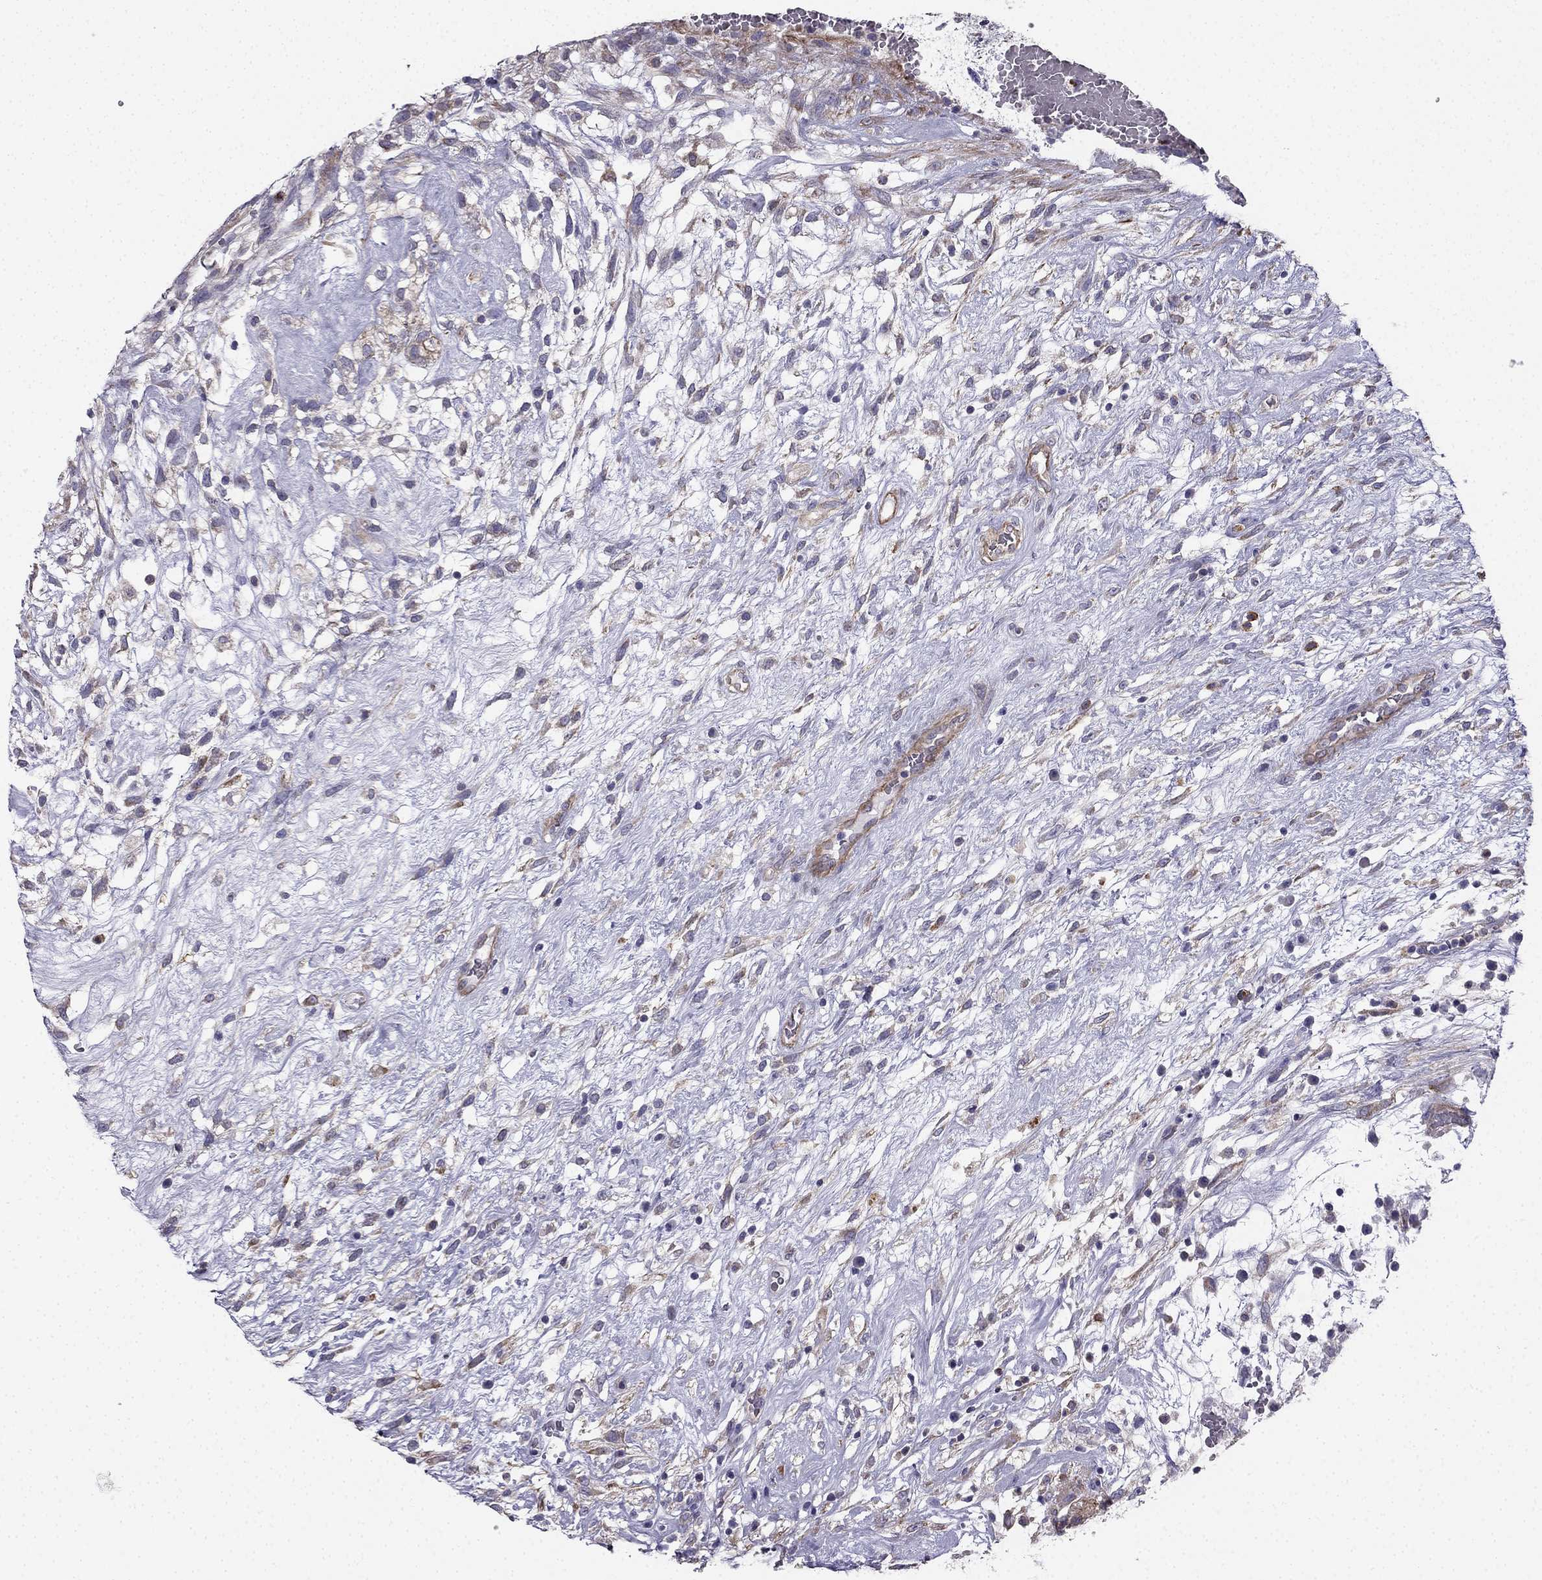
{"staining": {"intensity": "negative", "quantity": "none", "location": "none"}, "tissue": "testis cancer", "cell_type": "Tumor cells", "image_type": "cancer", "snomed": [{"axis": "morphology", "description": "Normal tissue, NOS"}, {"axis": "morphology", "description": "Carcinoma, Embryonal, NOS"}, {"axis": "topography", "description": "Testis"}], "caption": "Tumor cells show no significant protein expression in embryonal carcinoma (testis).", "gene": "ENOX1", "patient": {"sex": "male", "age": 32}}